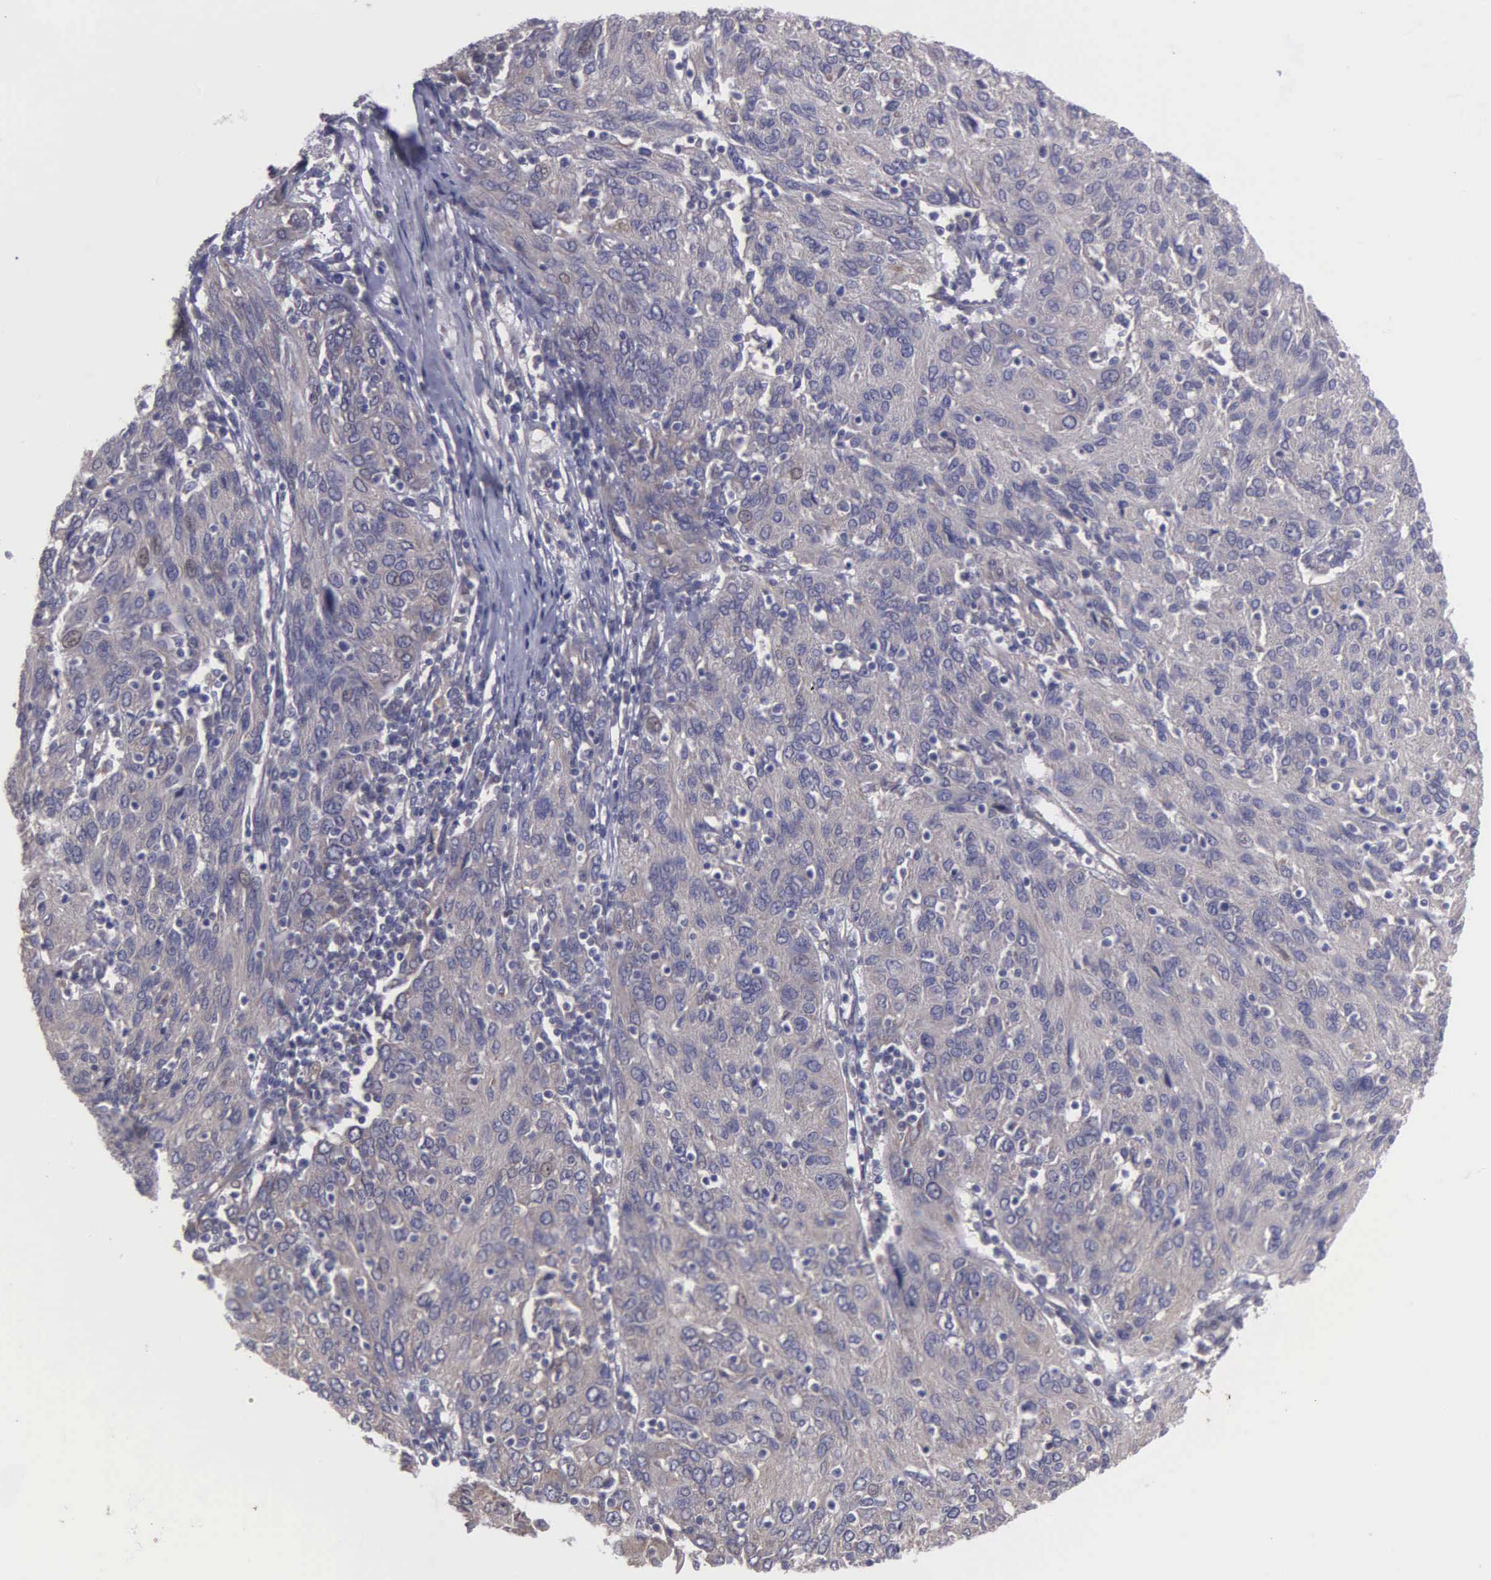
{"staining": {"intensity": "negative", "quantity": "none", "location": "none"}, "tissue": "ovarian cancer", "cell_type": "Tumor cells", "image_type": "cancer", "snomed": [{"axis": "morphology", "description": "Carcinoma, endometroid"}, {"axis": "topography", "description": "Ovary"}], "caption": "IHC micrograph of human ovarian cancer (endometroid carcinoma) stained for a protein (brown), which demonstrates no staining in tumor cells.", "gene": "RTL10", "patient": {"sex": "female", "age": 50}}